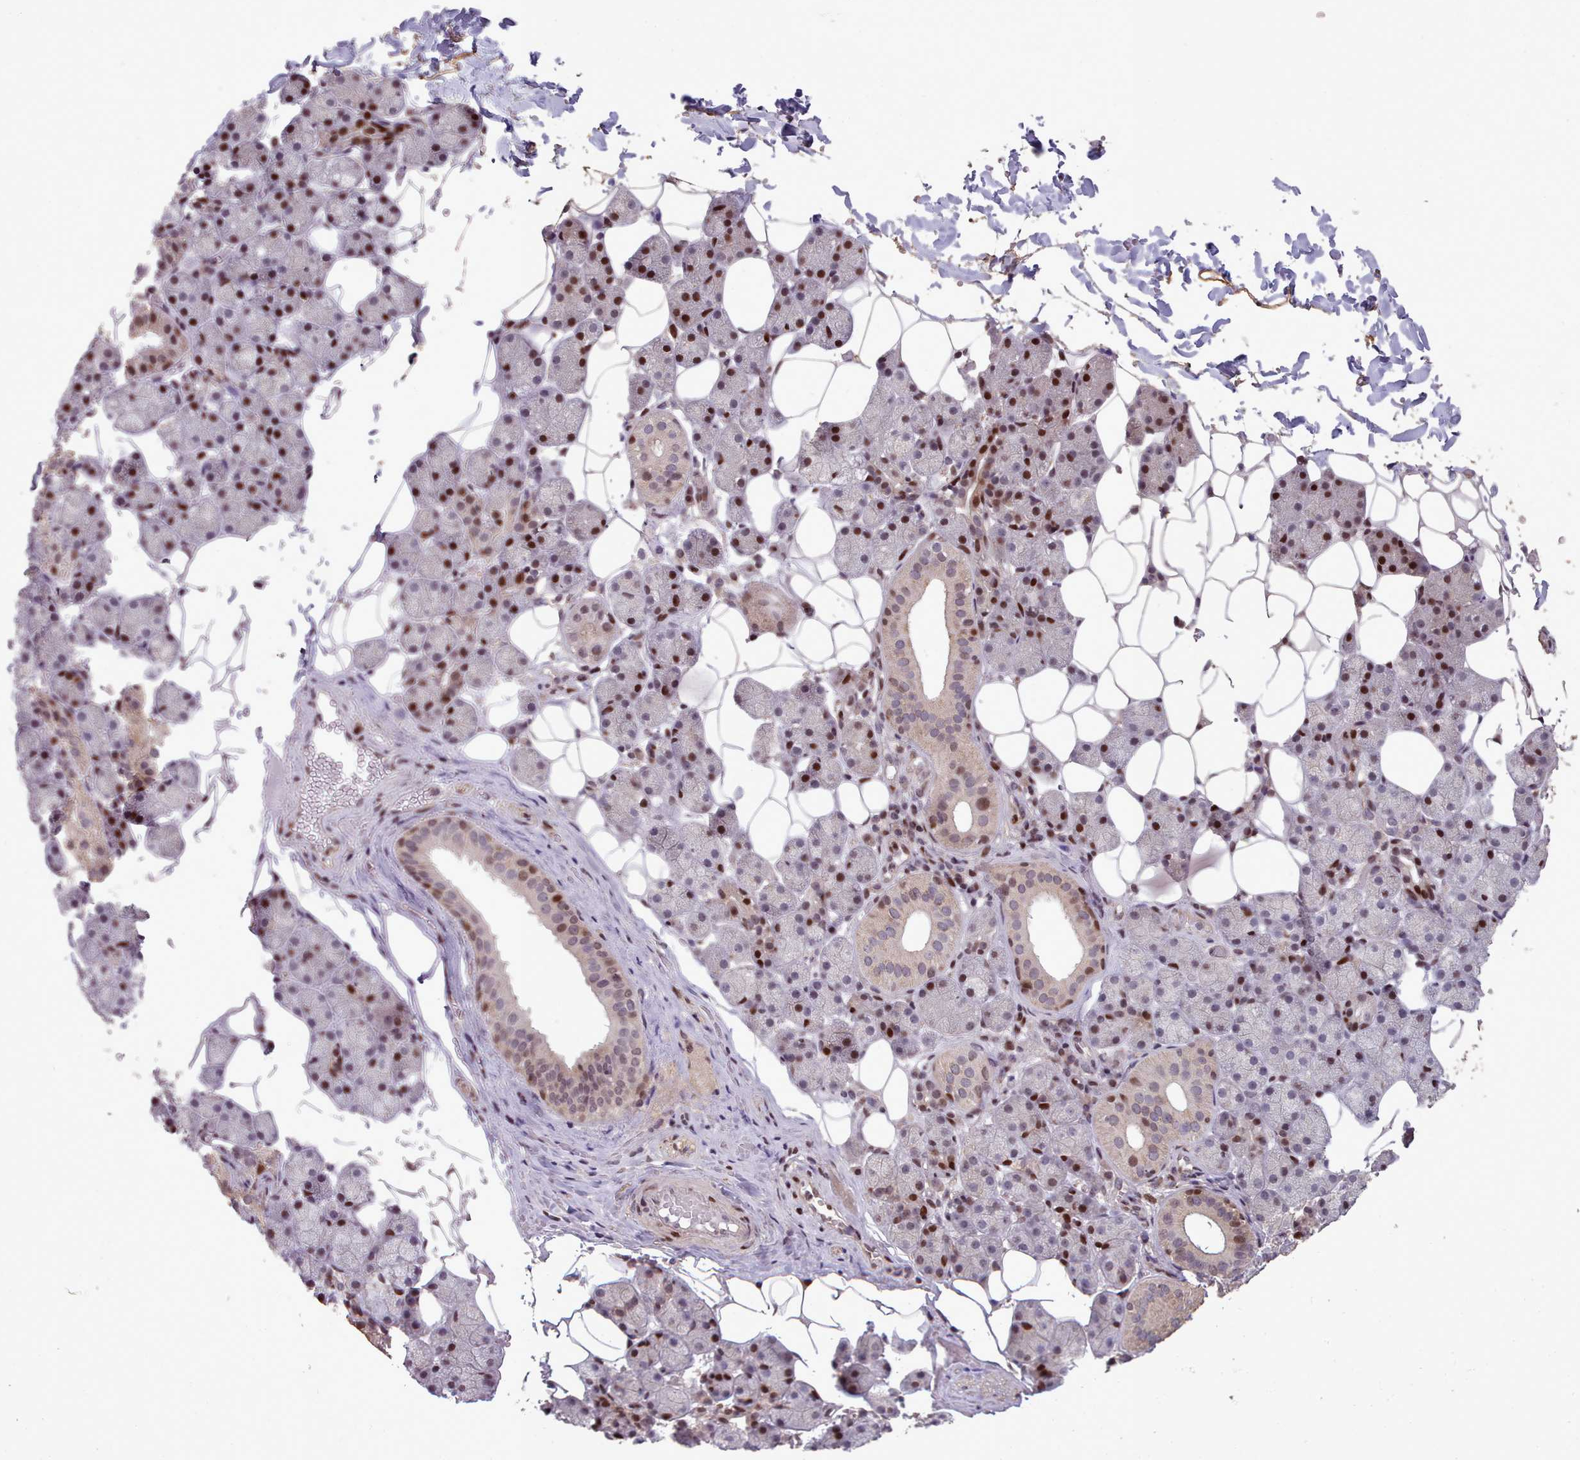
{"staining": {"intensity": "strong", "quantity": "25%-75%", "location": "nuclear"}, "tissue": "salivary gland", "cell_type": "Glandular cells", "image_type": "normal", "snomed": [{"axis": "morphology", "description": "Normal tissue, NOS"}, {"axis": "topography", "description": "Salivary gland"}], "caption": "Salivary gland stained with immunohistochemistry (IHC) shows strong nuclear staining in approximately 25%-75% of glandular cells. (DAB (3,3'-diaminobenzidine) = brown stain, brightfield microscopy at high magnification).", "gene": "ENSA", "patient": {"sex": "female", "age": 33}}